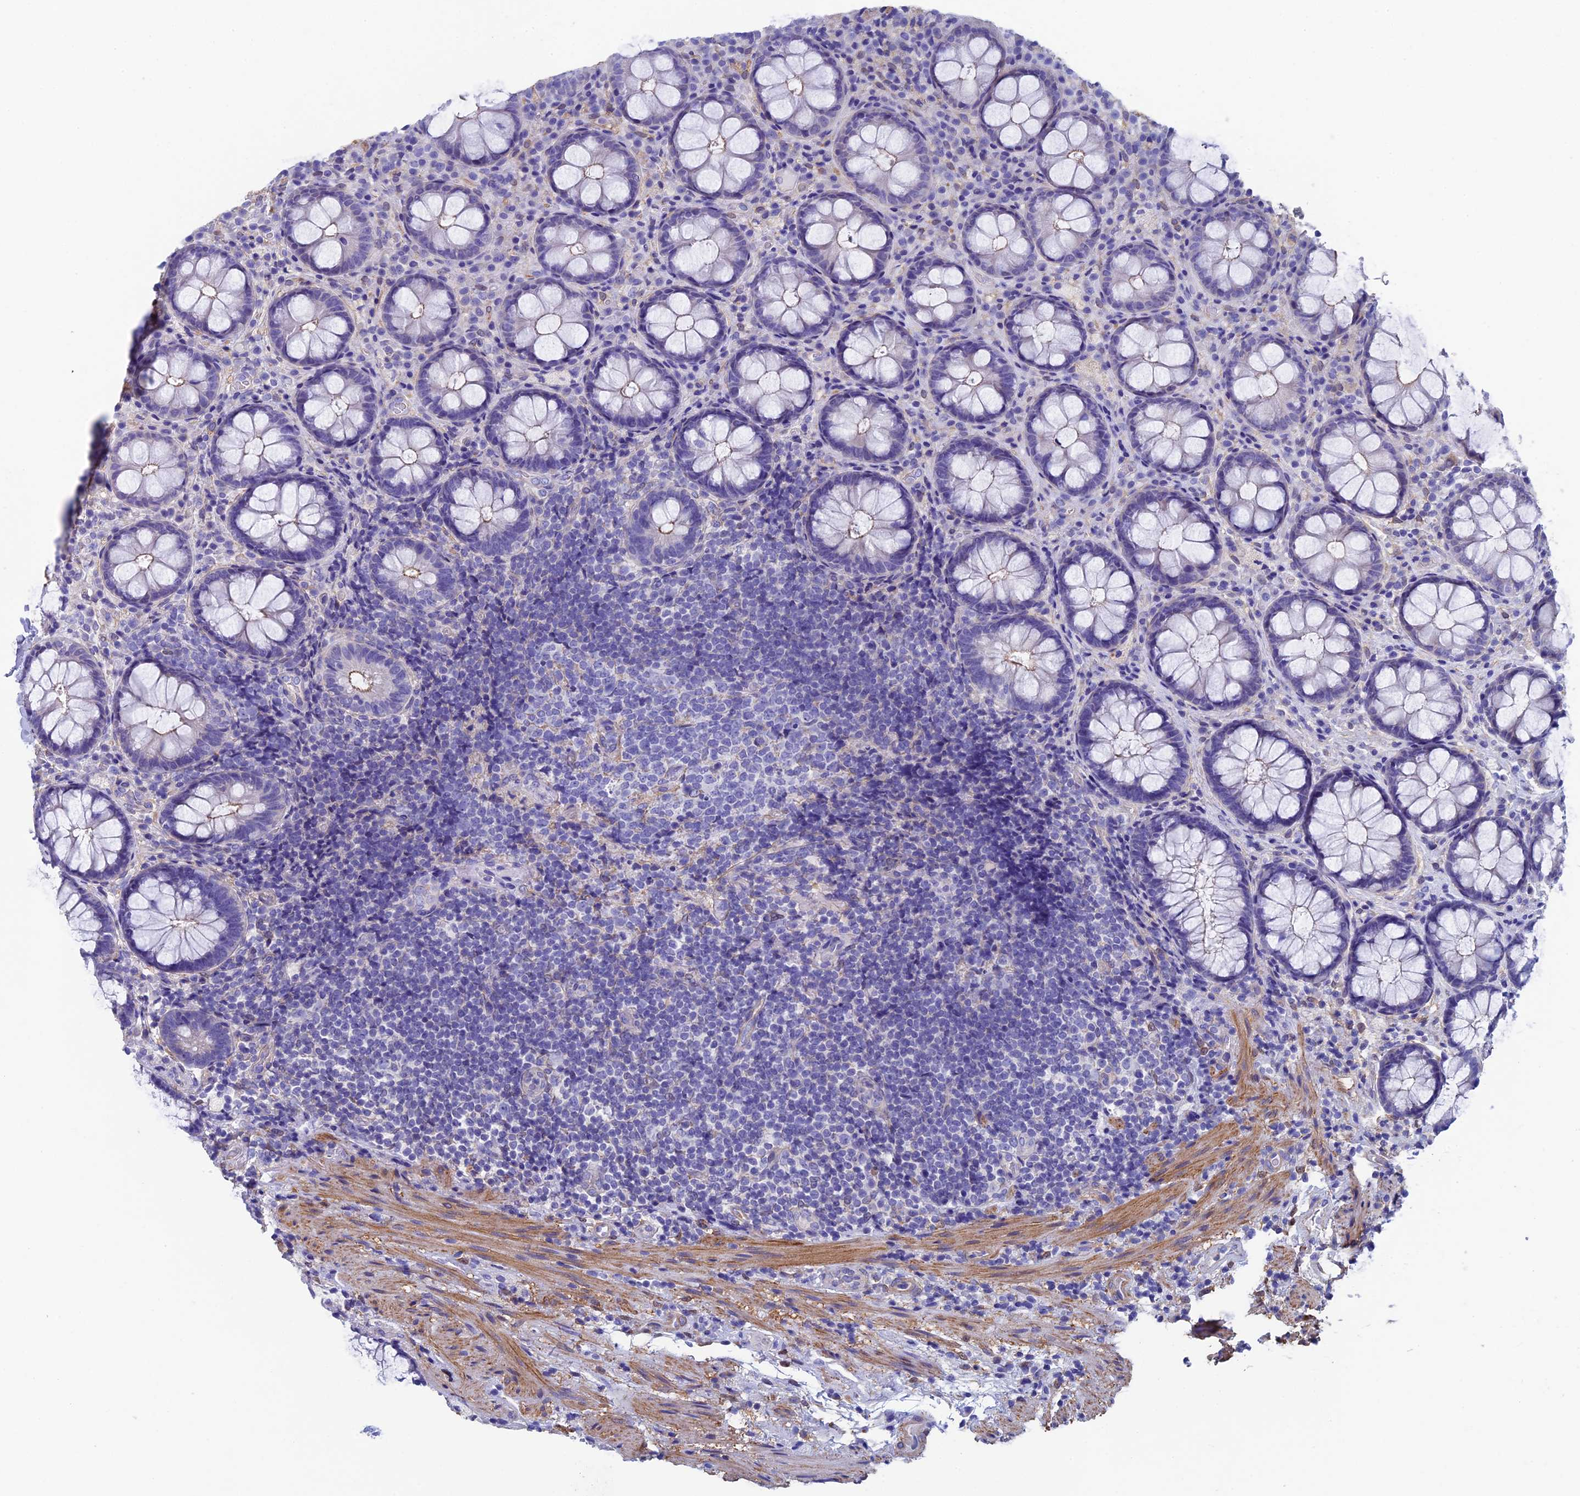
{"staining": {"intensity": "weak", "quantity": "<25%", "location": "cytoplasmic/membranous"}, "tissue": "rectum", "cell_type": "Glandular cells", "image_type": "normal", "snomed": [{"axis": "morphology", "description": "Normal tissue, NOS"}, {"axis": "topography", "description": "Rectum"}], "caption": "This photomicrograph is of unremarkable rectum stained with immunohistochemistry to label a protein in brown with the nuclei are counter-stained blue. There is no expression in glandular cells.", "gene": "ADH7", "patient": {"sex": "male", "age": 83}}